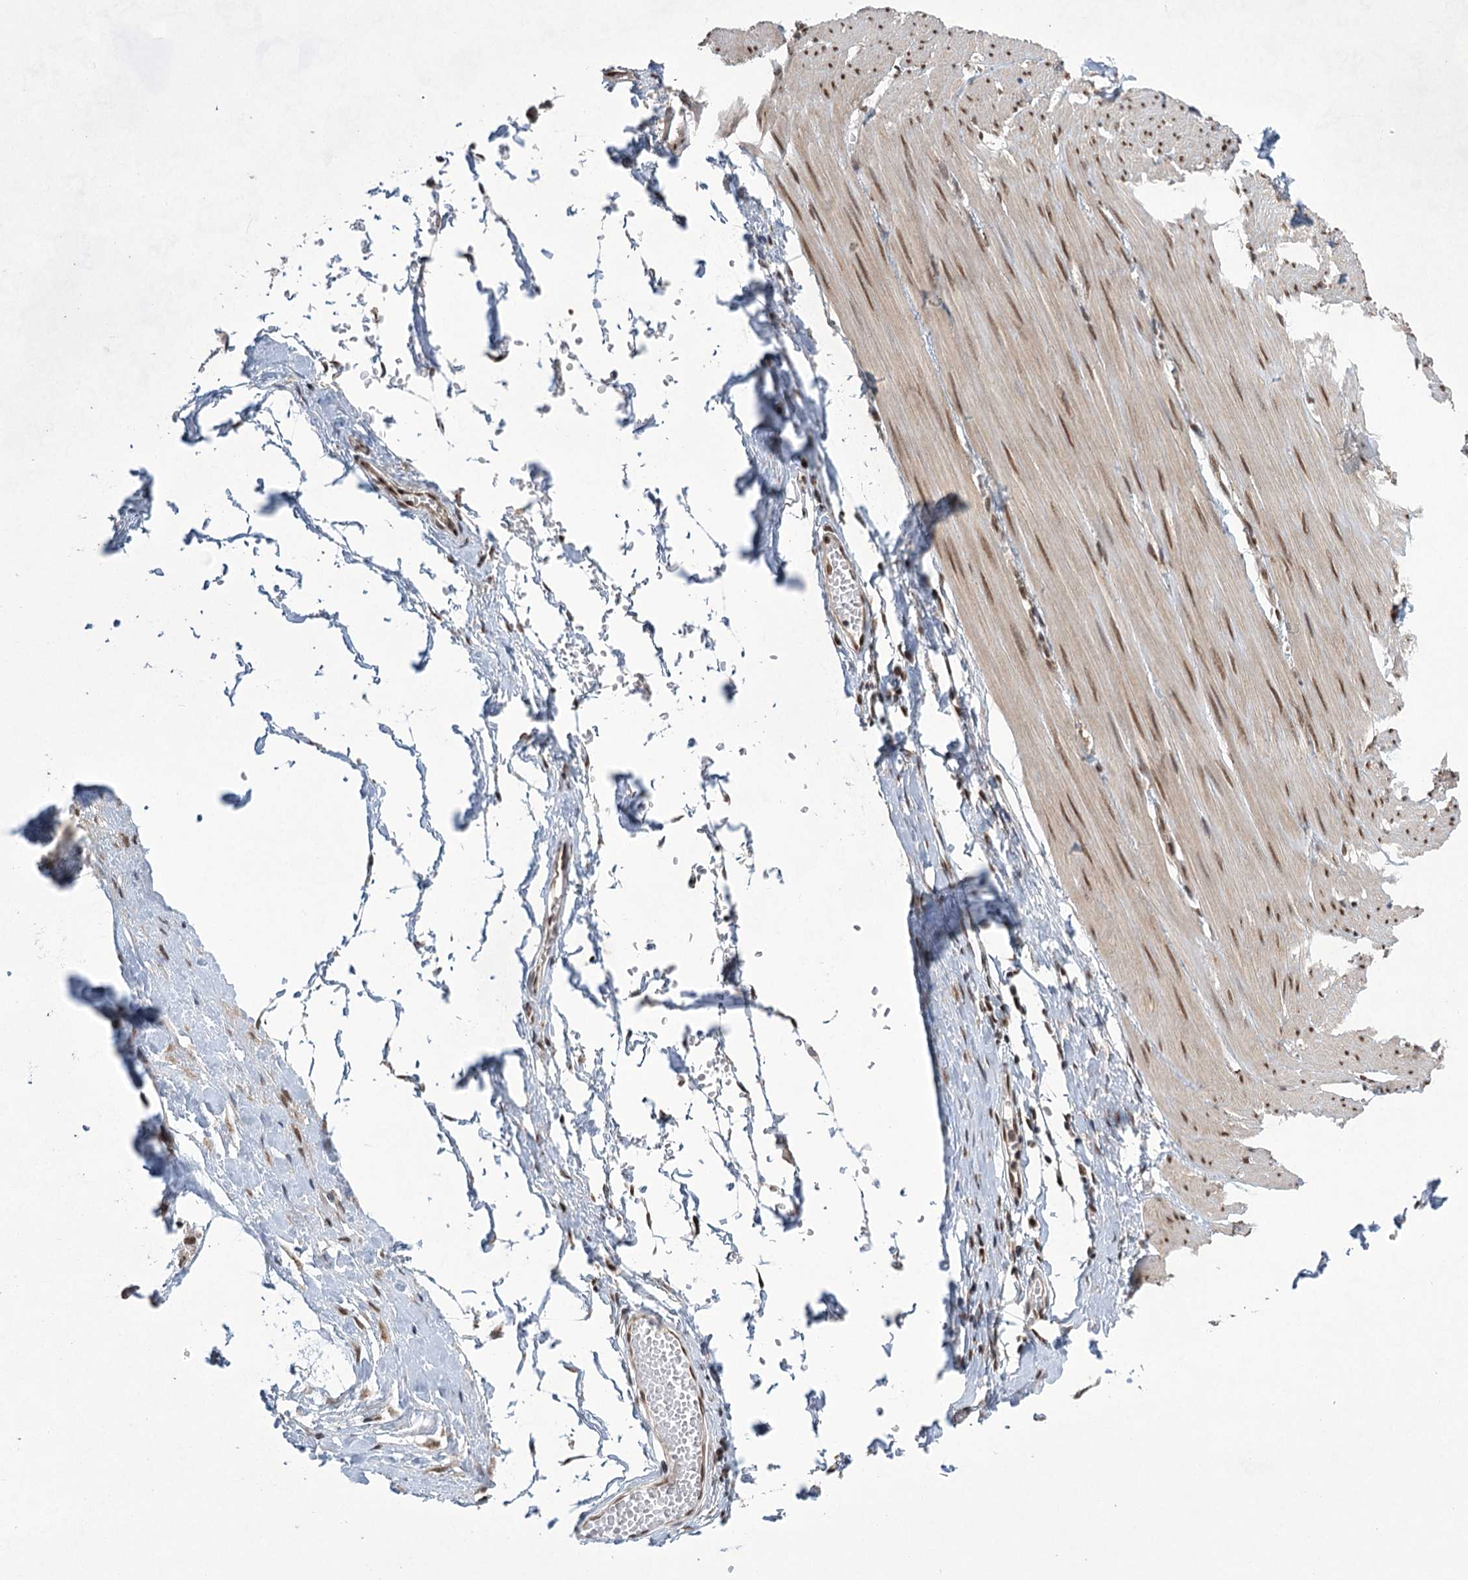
{"staining": {"intensity": "moderate", "quantity": ">75%", "location": "nuclear"}, "tissue": "smooth muscle", "cell_type": "Smooth muscle cells", "image_type": "normal", "snomed": [{"axis": "morphology", "description": "Normal tissue, NOS"}, {"axis": "morphology", "description": "Adenocarcinoma, NOS"}, {"axis": "topography", "description": "Colon"}, {"axis": "topography", "description": "Peripheral nerve tissue"}], "caption": "IHC photomicrograph of normal smooth muscle: smooth muscle stained using immunohistochemistry (IHC) exhibits medium levels of moderate protein expression localized specifically in the nuclear of smooth muscle cells, appearing as a nuclear brown color.", "gene": "ZCCHC8", "patient": {"sex": "male", "age": 14}}